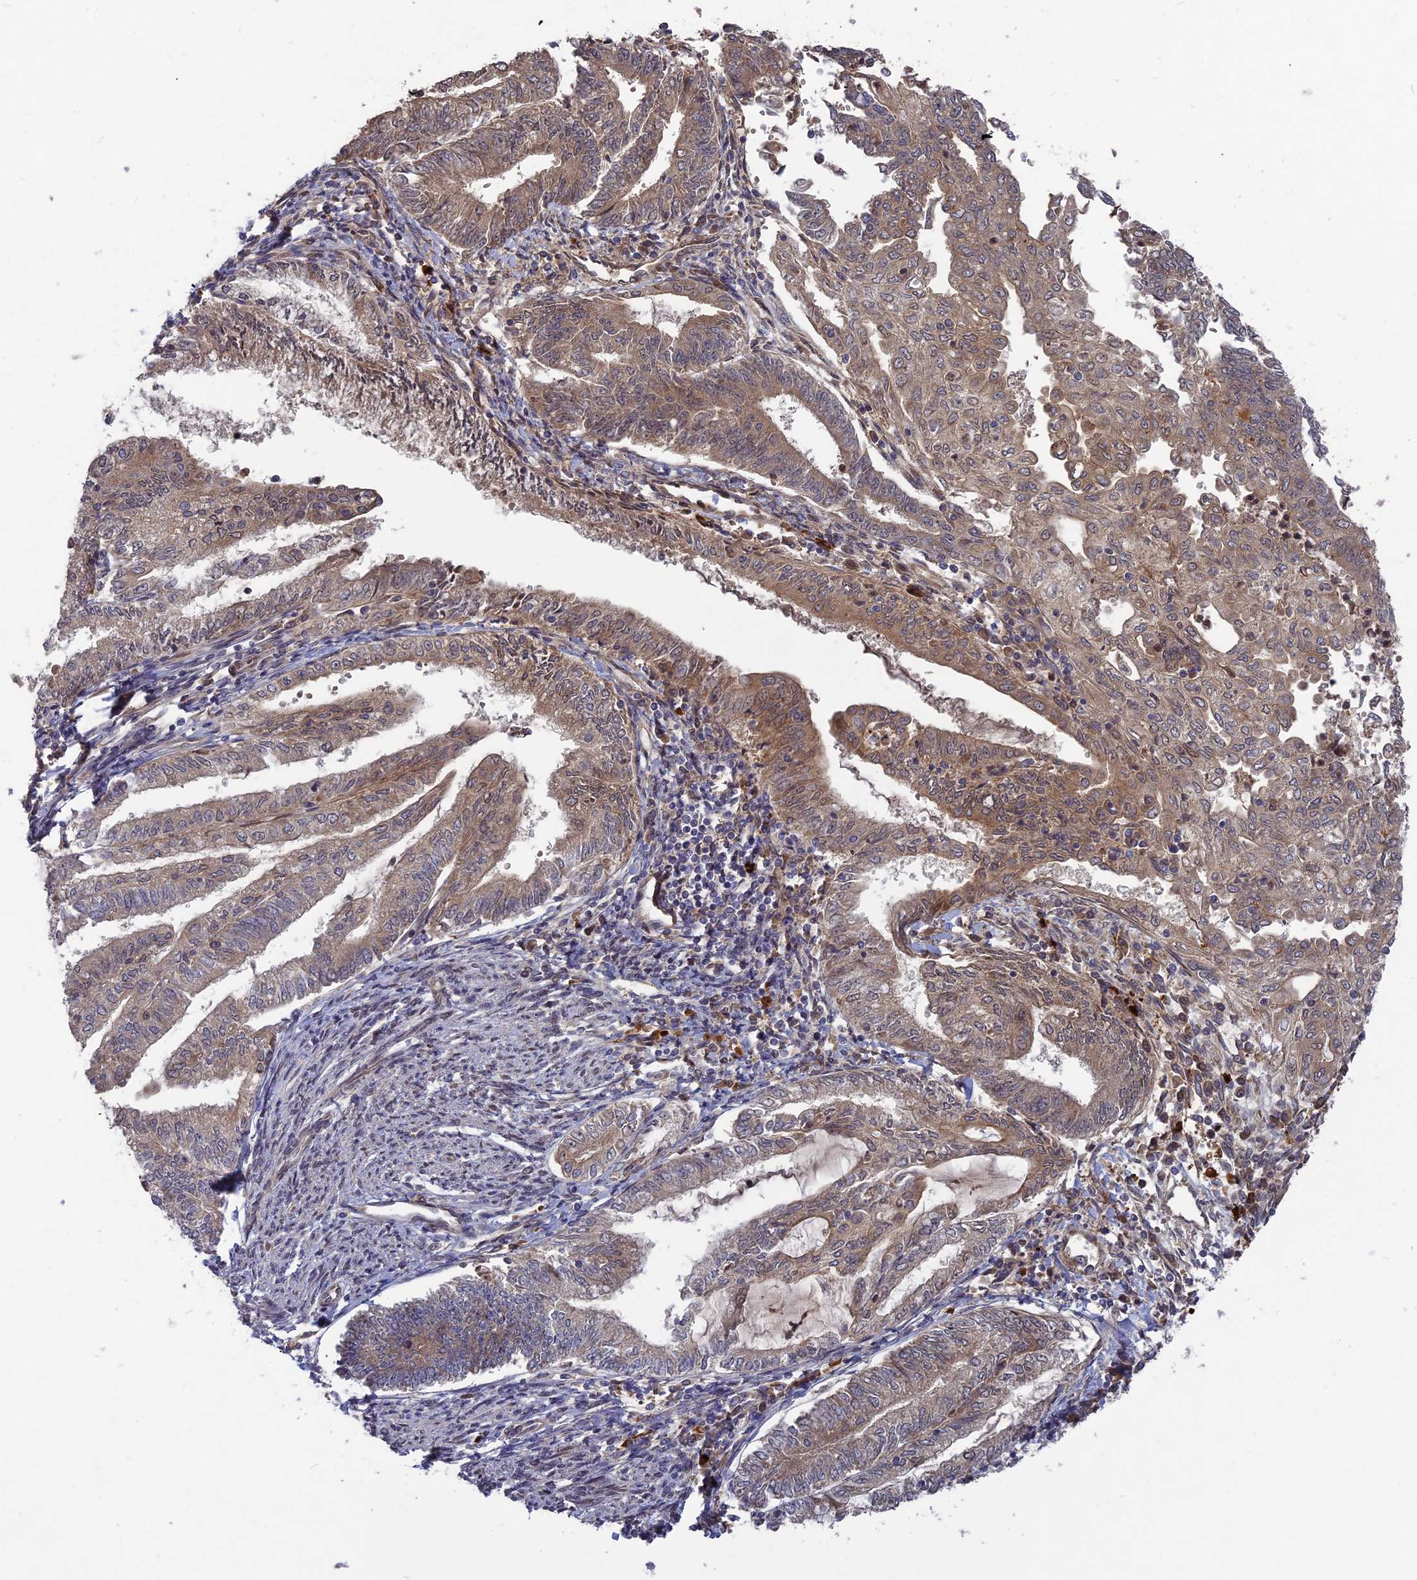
{"staining": {"intensity": "weak", "quantity": "25%-75%", "location": "cytoplasmic/membranous"}, "tissue": "endometrial cancer", "cell_type": "Tumor cells", "image_type": "cancer", "snomed": [{"axis": "morphology", "description": "Adenocarcinoma, NOS"}, {"axis": "topography", "description": "Endometrium"}], "caption": "A brown stain labels weak cytoplasmic/membranous staining of a protein in adenocarcinoma (endometrial) tumor cells.", "gene": "TMUB2", "patient": {"sex": "female", "age": 66}}